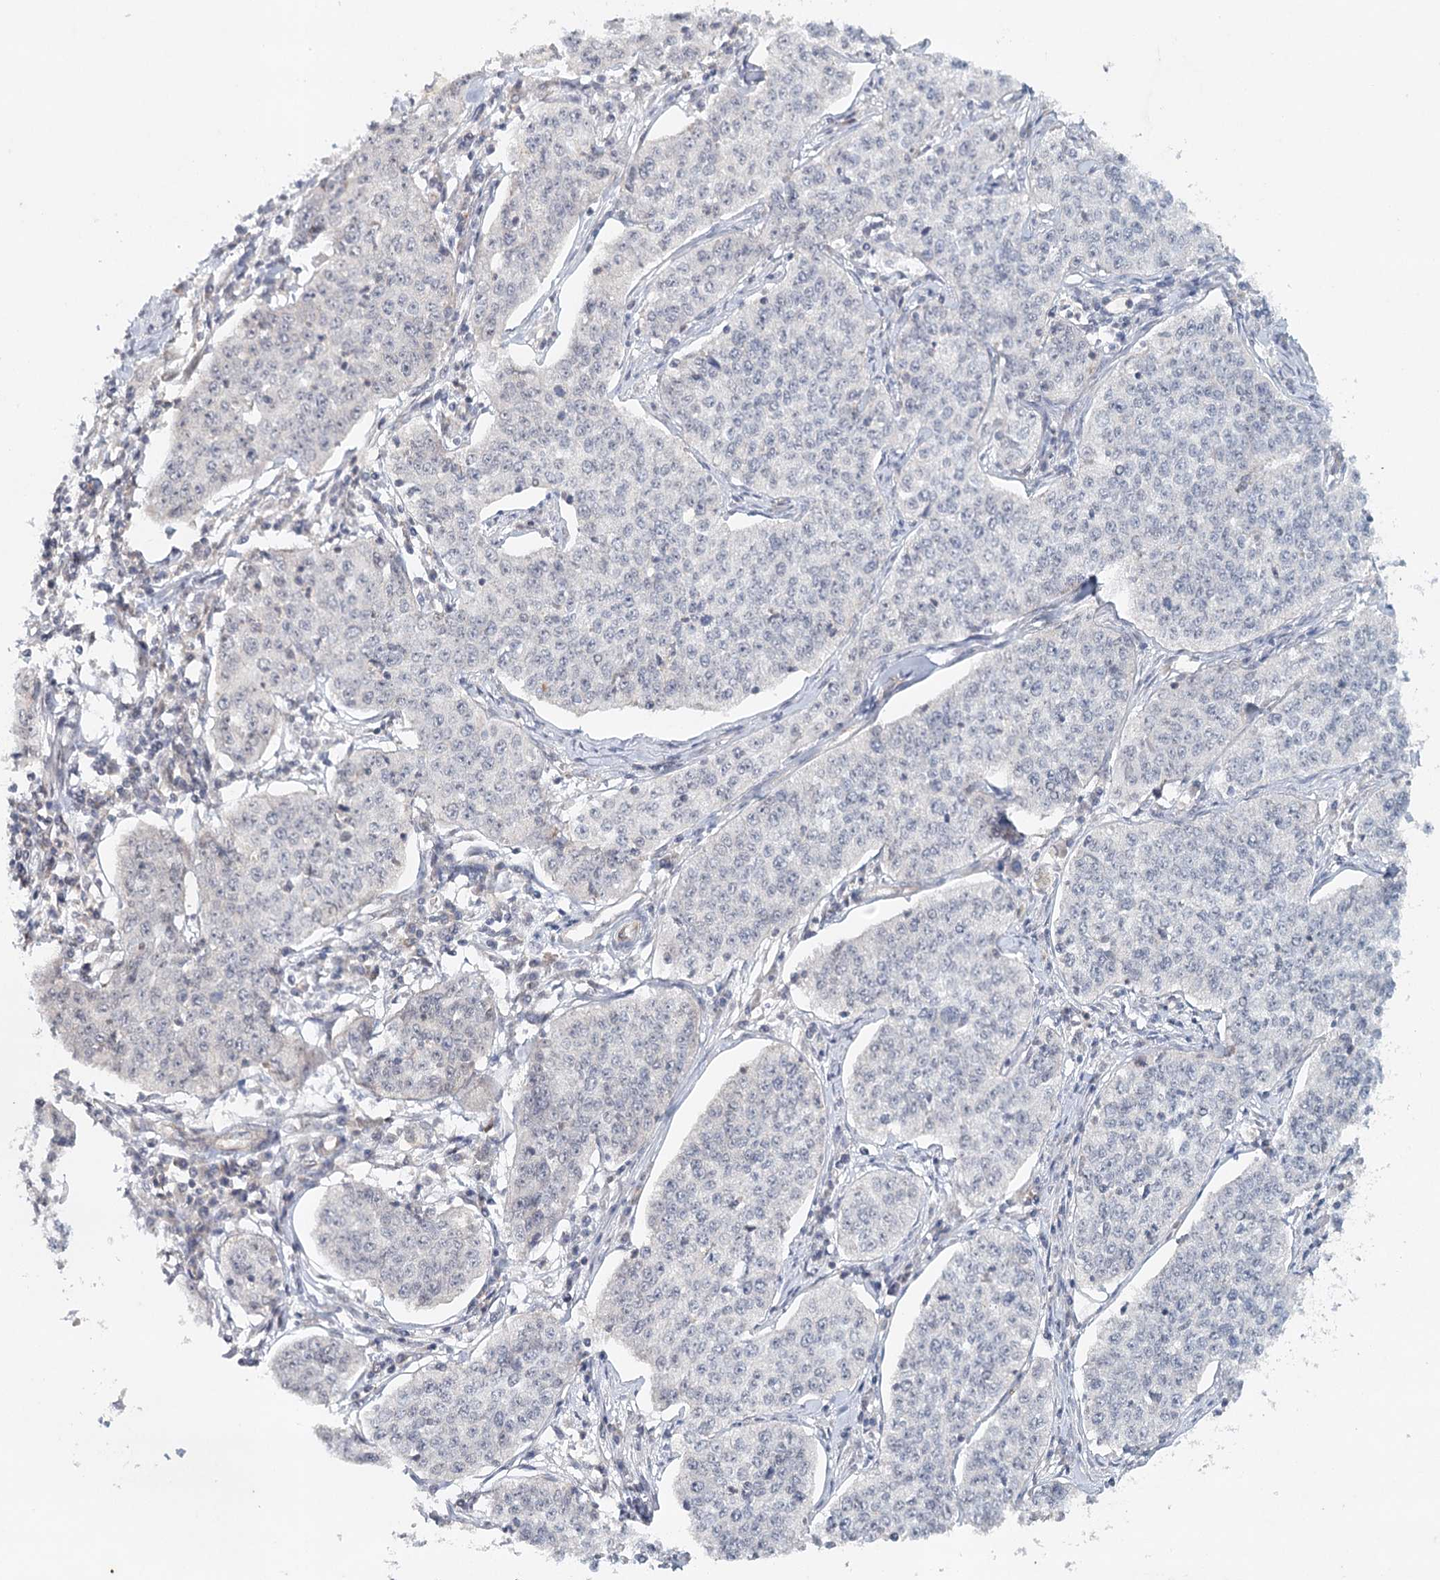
{"staining": {"intensity": "negative", "quantity": "none", "location": "none"}, "tissue": "cervical cancer", "cell_type": "Tumor cells", "image_type": "cancer", "snomed": [{"axis": "morphology", "description": "Squamous cell carcinoma, NOS"}, {"axis": "topography", "description": "Cervix"}], "caption": "Tumor cells show no significant protein staining in cervical cancer (squamous cell carcinoma). (Brightfield microscopy of DAB immunohistochemistry (IHC) at high magnification).", "gene": "SYNPO", "patient": {"sex": "female", "age": 35}}